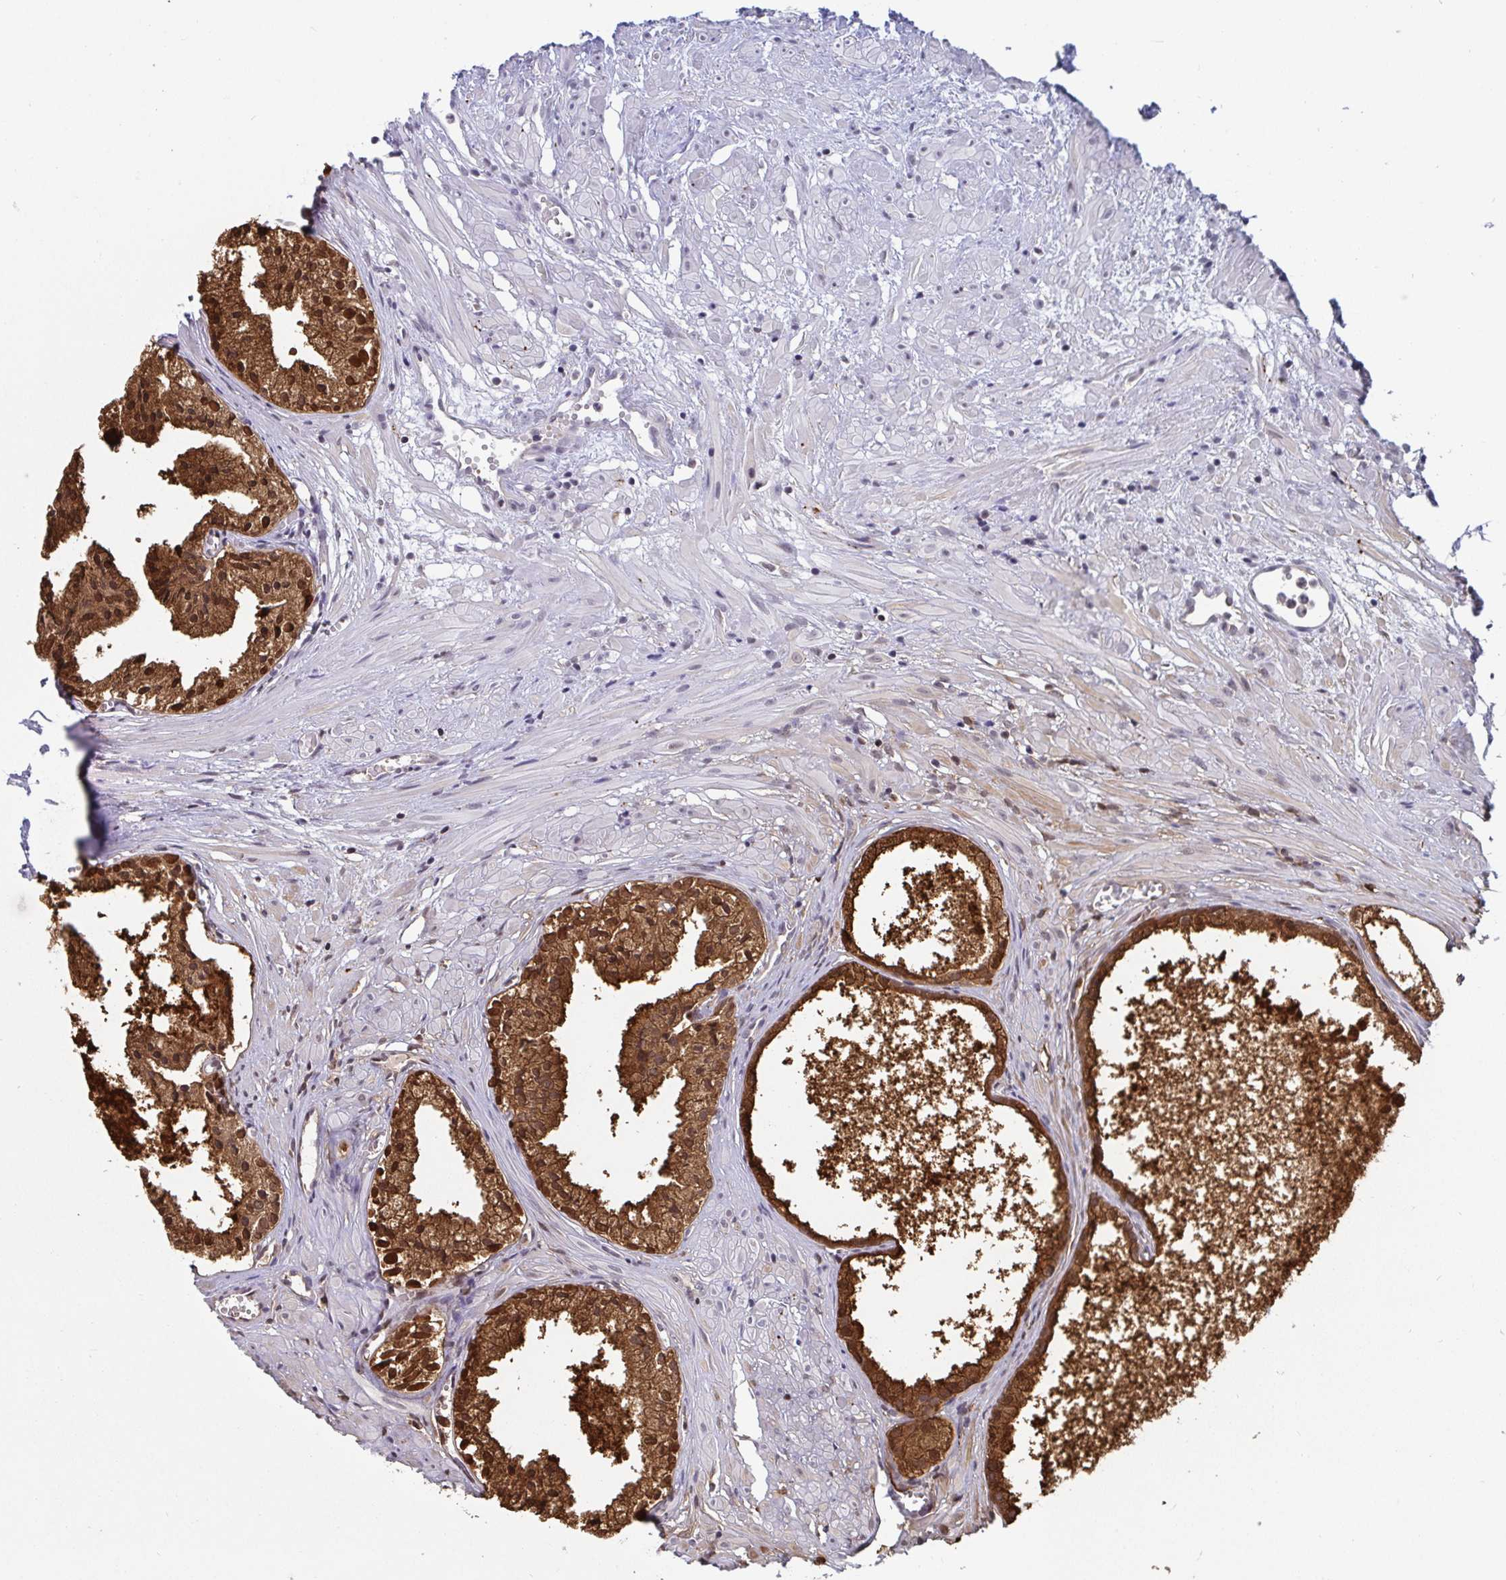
{"staining": {"intensity": "strong", "quantity": ">75%", "location": "cytoplasmic/membranous,nuclear"}, "tissue": "prostate cancer", "cell_type": "Tumor cells", "image_type": "cancer", "snomed": [{"axis": "morphology", "description": "Adenocarcinoma, High grade"}, {"axis": "topography", "description": "Prostate"}], "caption": "Protein expression analysis of human prostate cancer (high-grade adenocarcinoma) reveals strong cytoplasmic/membranous and nuclear staining in approximately >75% of tumor cells. (IHC, brightfield microscopy, high magnification).", "gene": "WDR72", "patient": {"sex": "male", "age": 58}}